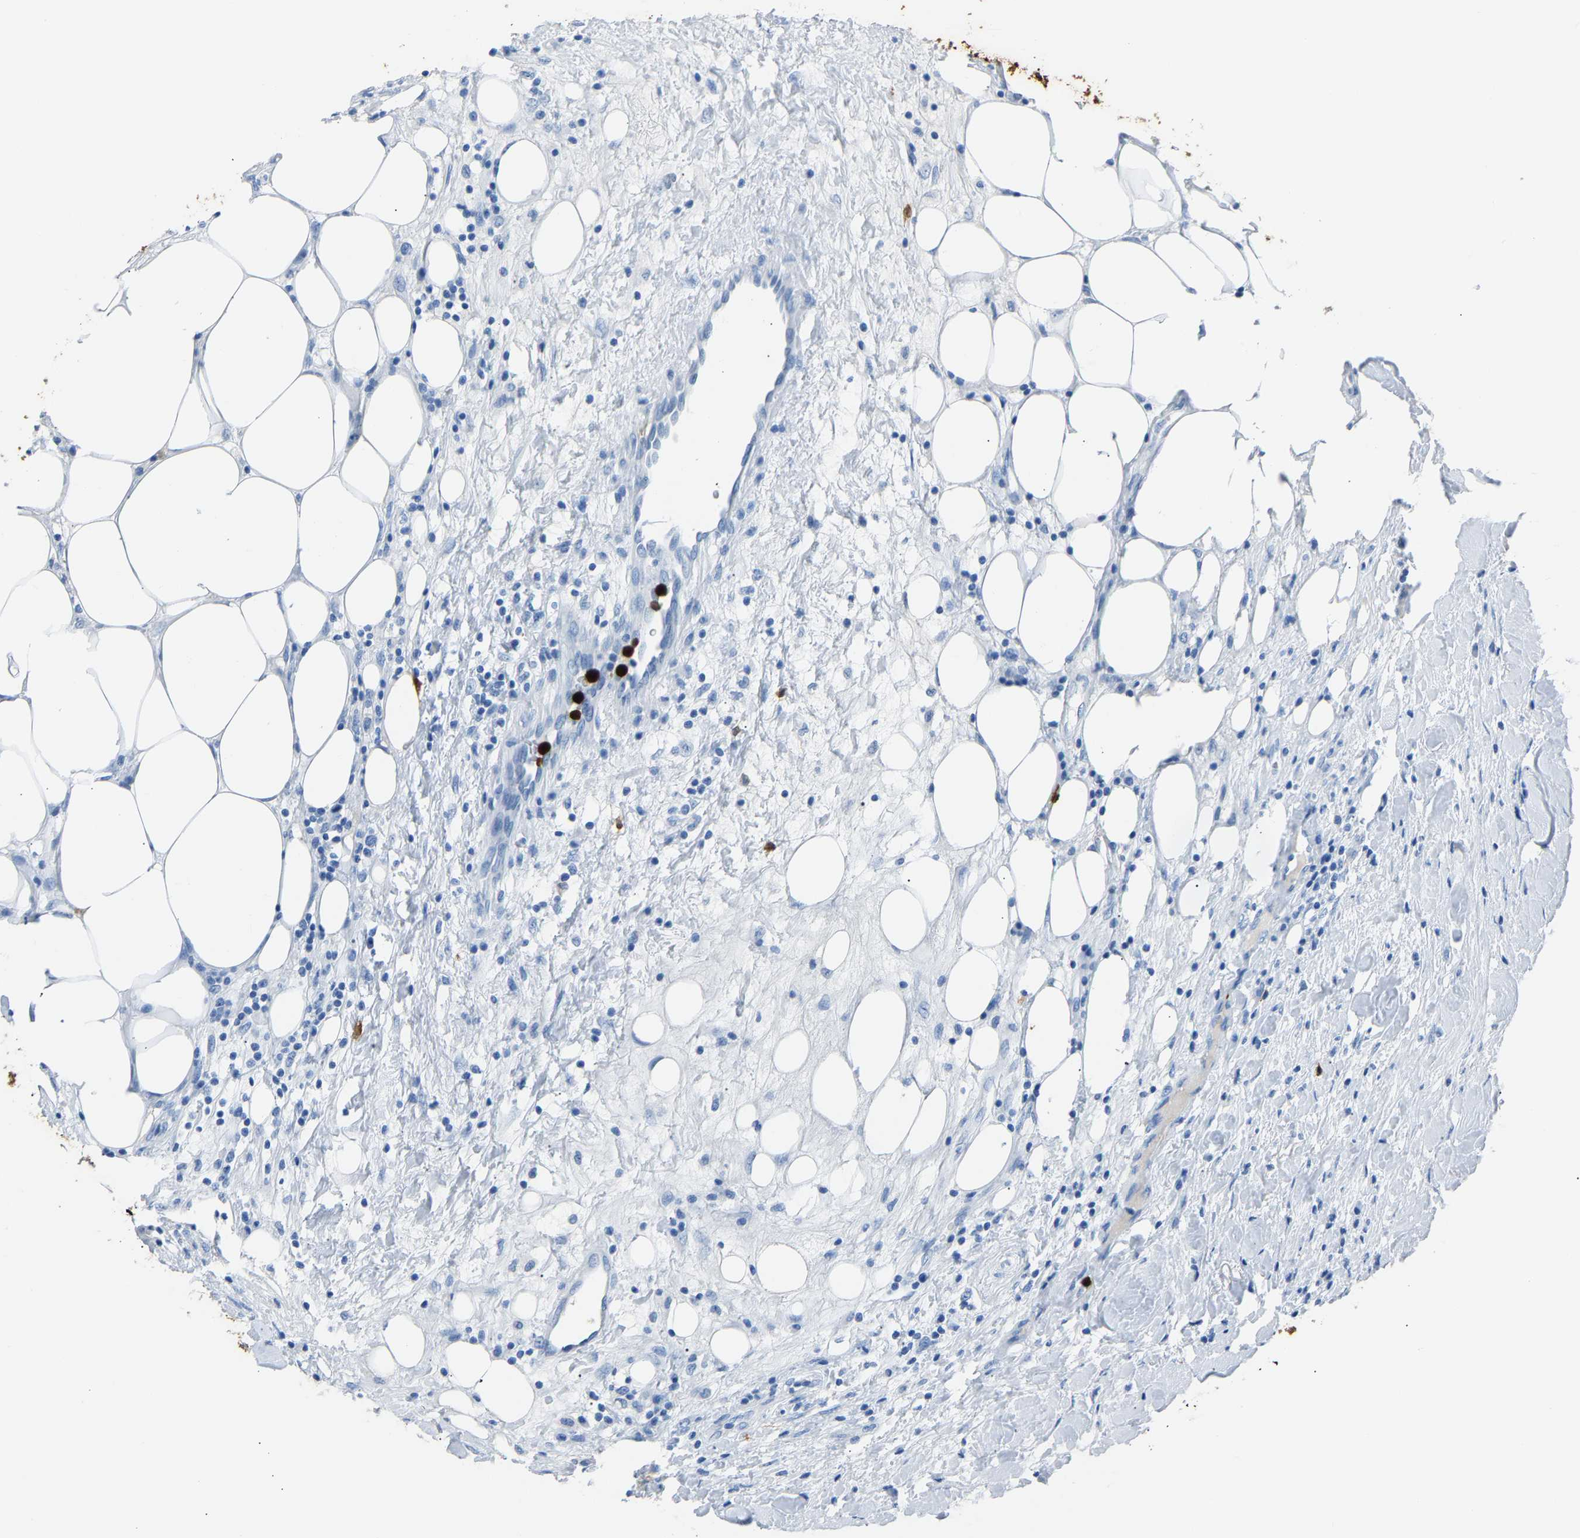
{"staining": {"intensity": "negative", "quantity": "none", "location": "none"}, "tissue": "breast cancer", "cell_type": "Tumor cells", "image_type": "cancer", "snomed": [{"axis": "morphology", "description": "Duct carcinoma"}, {"axis": "topography", "description": "Breast"}], "caption": "This is an IHC image of human infiltrating ductal carcinoma (breast). There is no staining in tumor cells.", "gene": "S100P", "patient": {"sex": "female", "age": 37}}